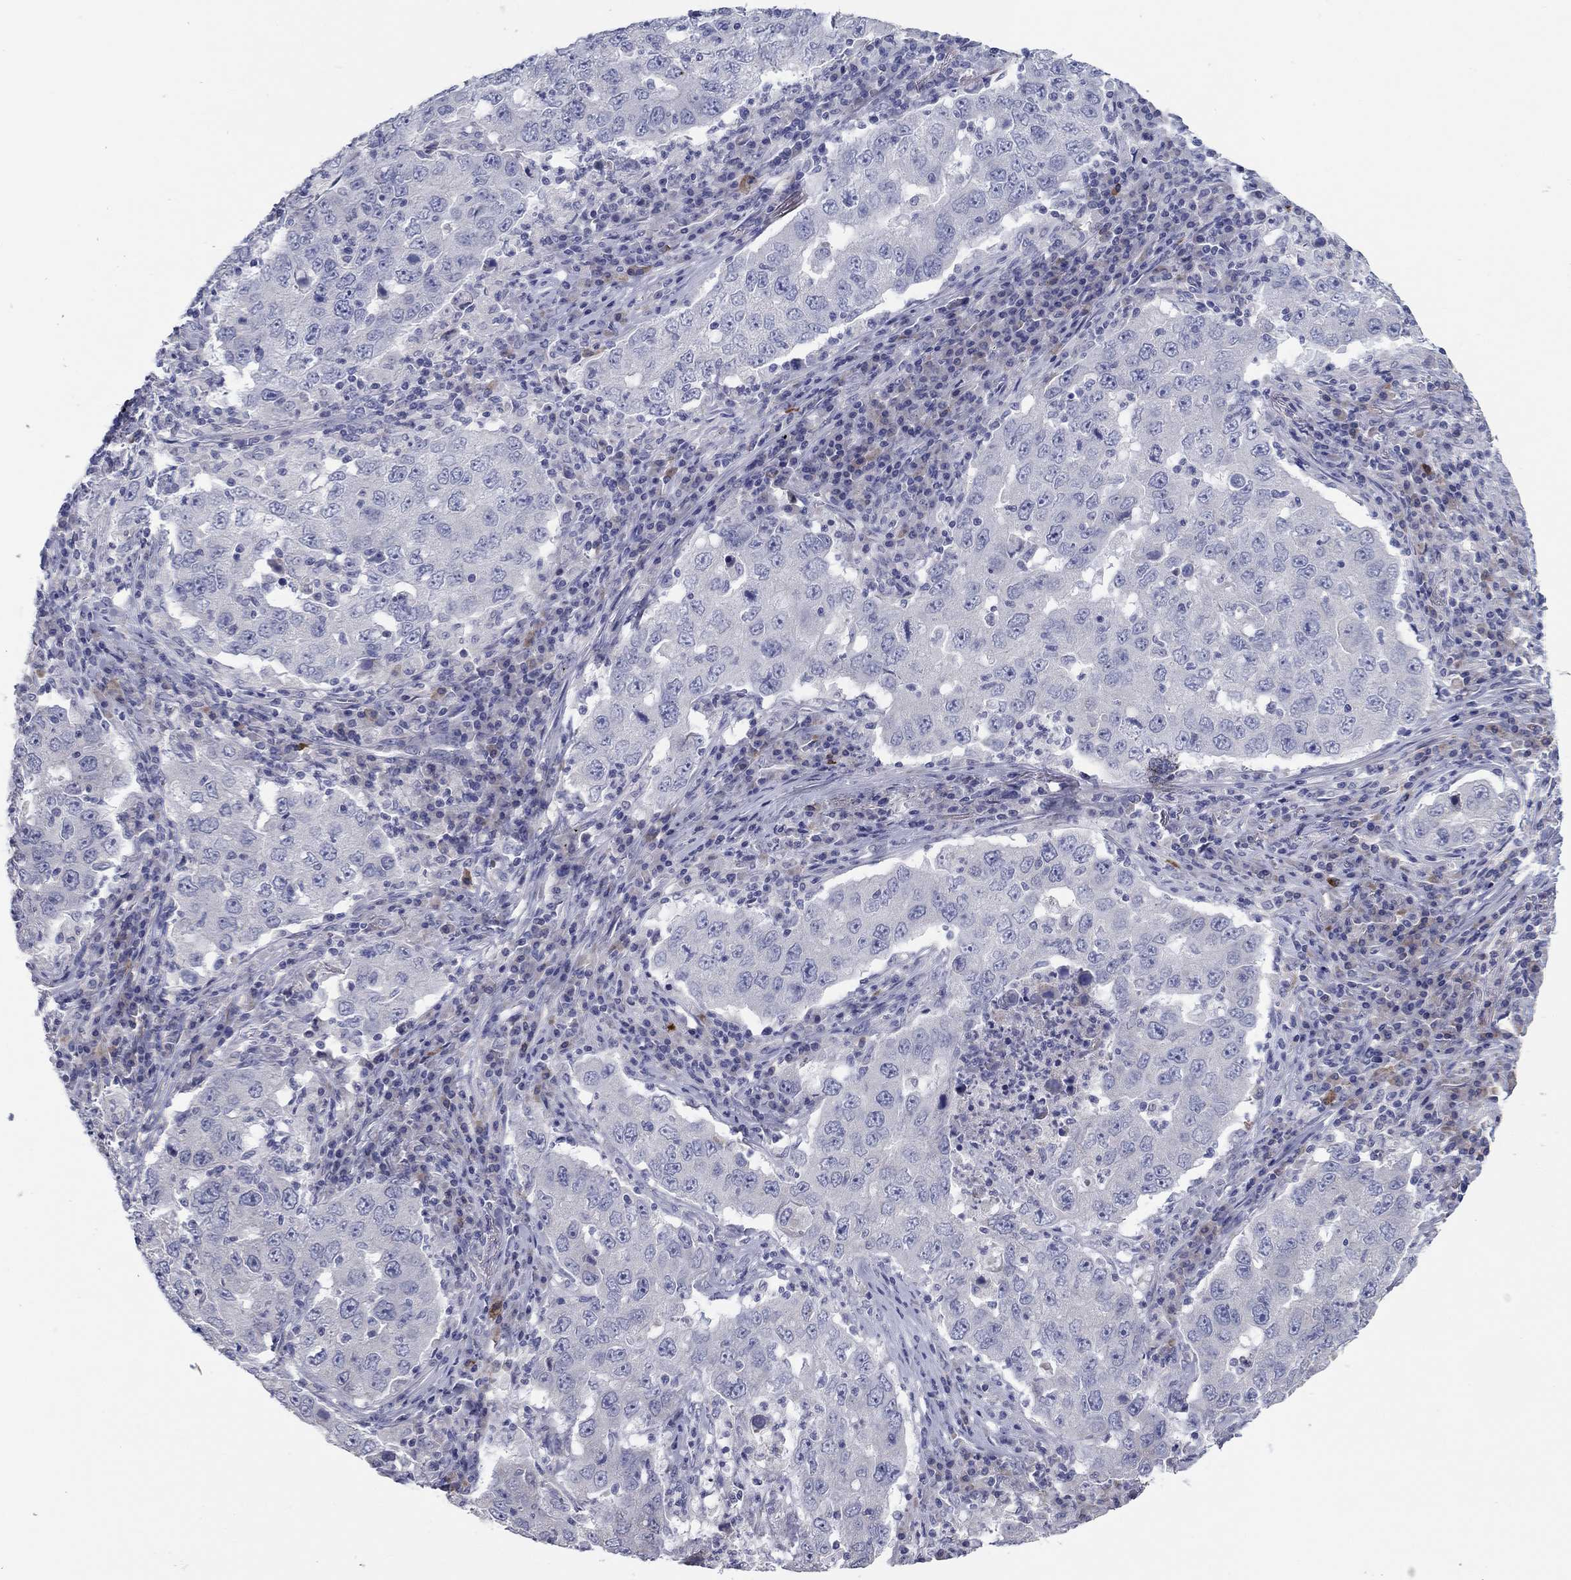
{"staining": {"intensity": "negative", "quantity": "none", "location": "none"}, "tissue": "lung cancer", "cell_type": "Tumor cells", "image_type": "cancer", "snomed": [{"axis": "morphology", "description": "Adenocarcinoma, NOS"}, {"axis": "topography", "description": "Lung"}], "caption": "Immunohistochemical staining of human lung cancer displays no significant positivity in tumor cells.", "gene": "GRK7", "patient": {"sex": "male", "age": 73}}